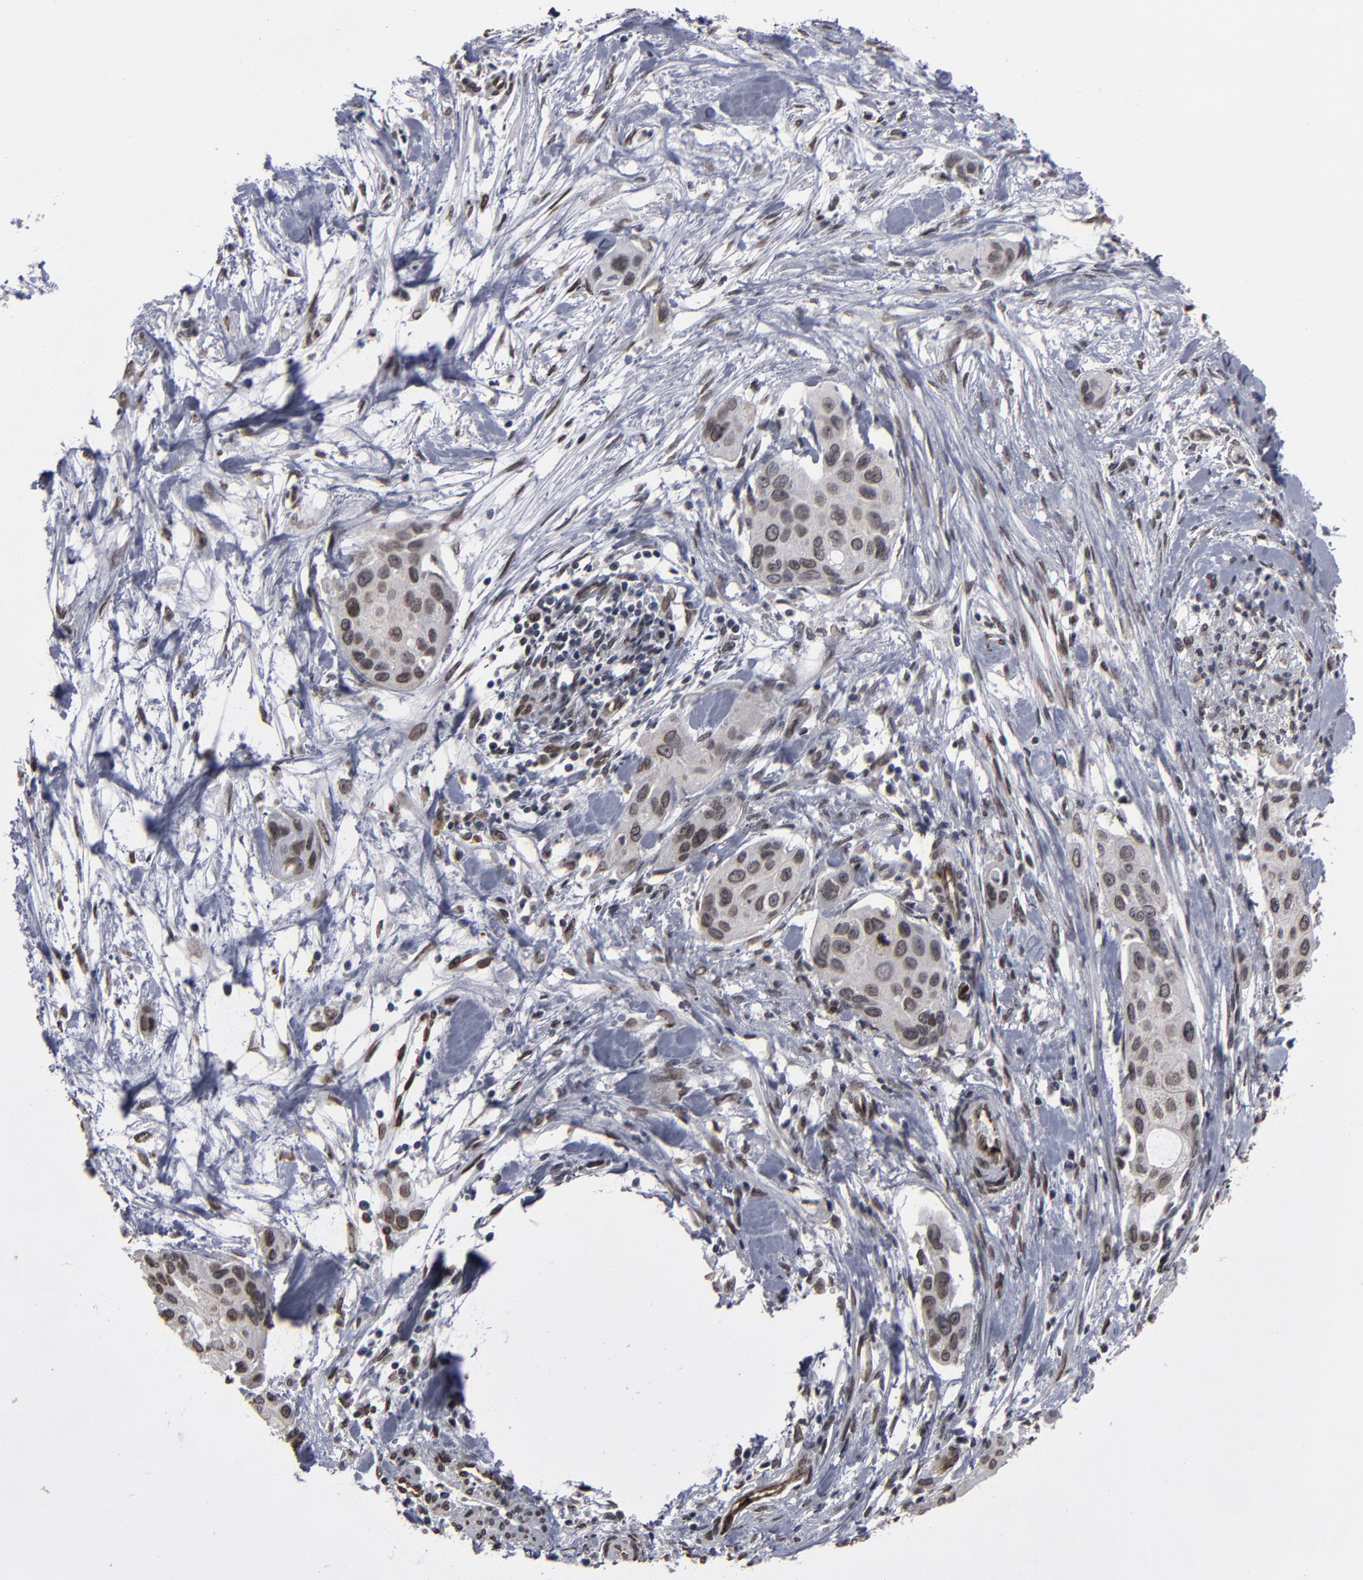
{"staining": {"intensity": "weak", "quantity": "25%-75%", "location": "cytoplasmic/membranous,nuclear"}, "tissue": "pancreatic cancer", "cell_type": "Tumor cells", "image_type": "cancer", "snomed": [{"axis": "morphology", "description": "Adenocarcinoma, NOS"}, {"axis": "topography", "description": "Pancreas"}], "caption": "Weak cytoplasmic/membranous and nuclear positivity is appreciated in approximately 25%-75% of tumor cells in adenocarcinoma (pancreatic).", "gene": "BAZ1A", "patient": {"sex": "female", "age": 60}}